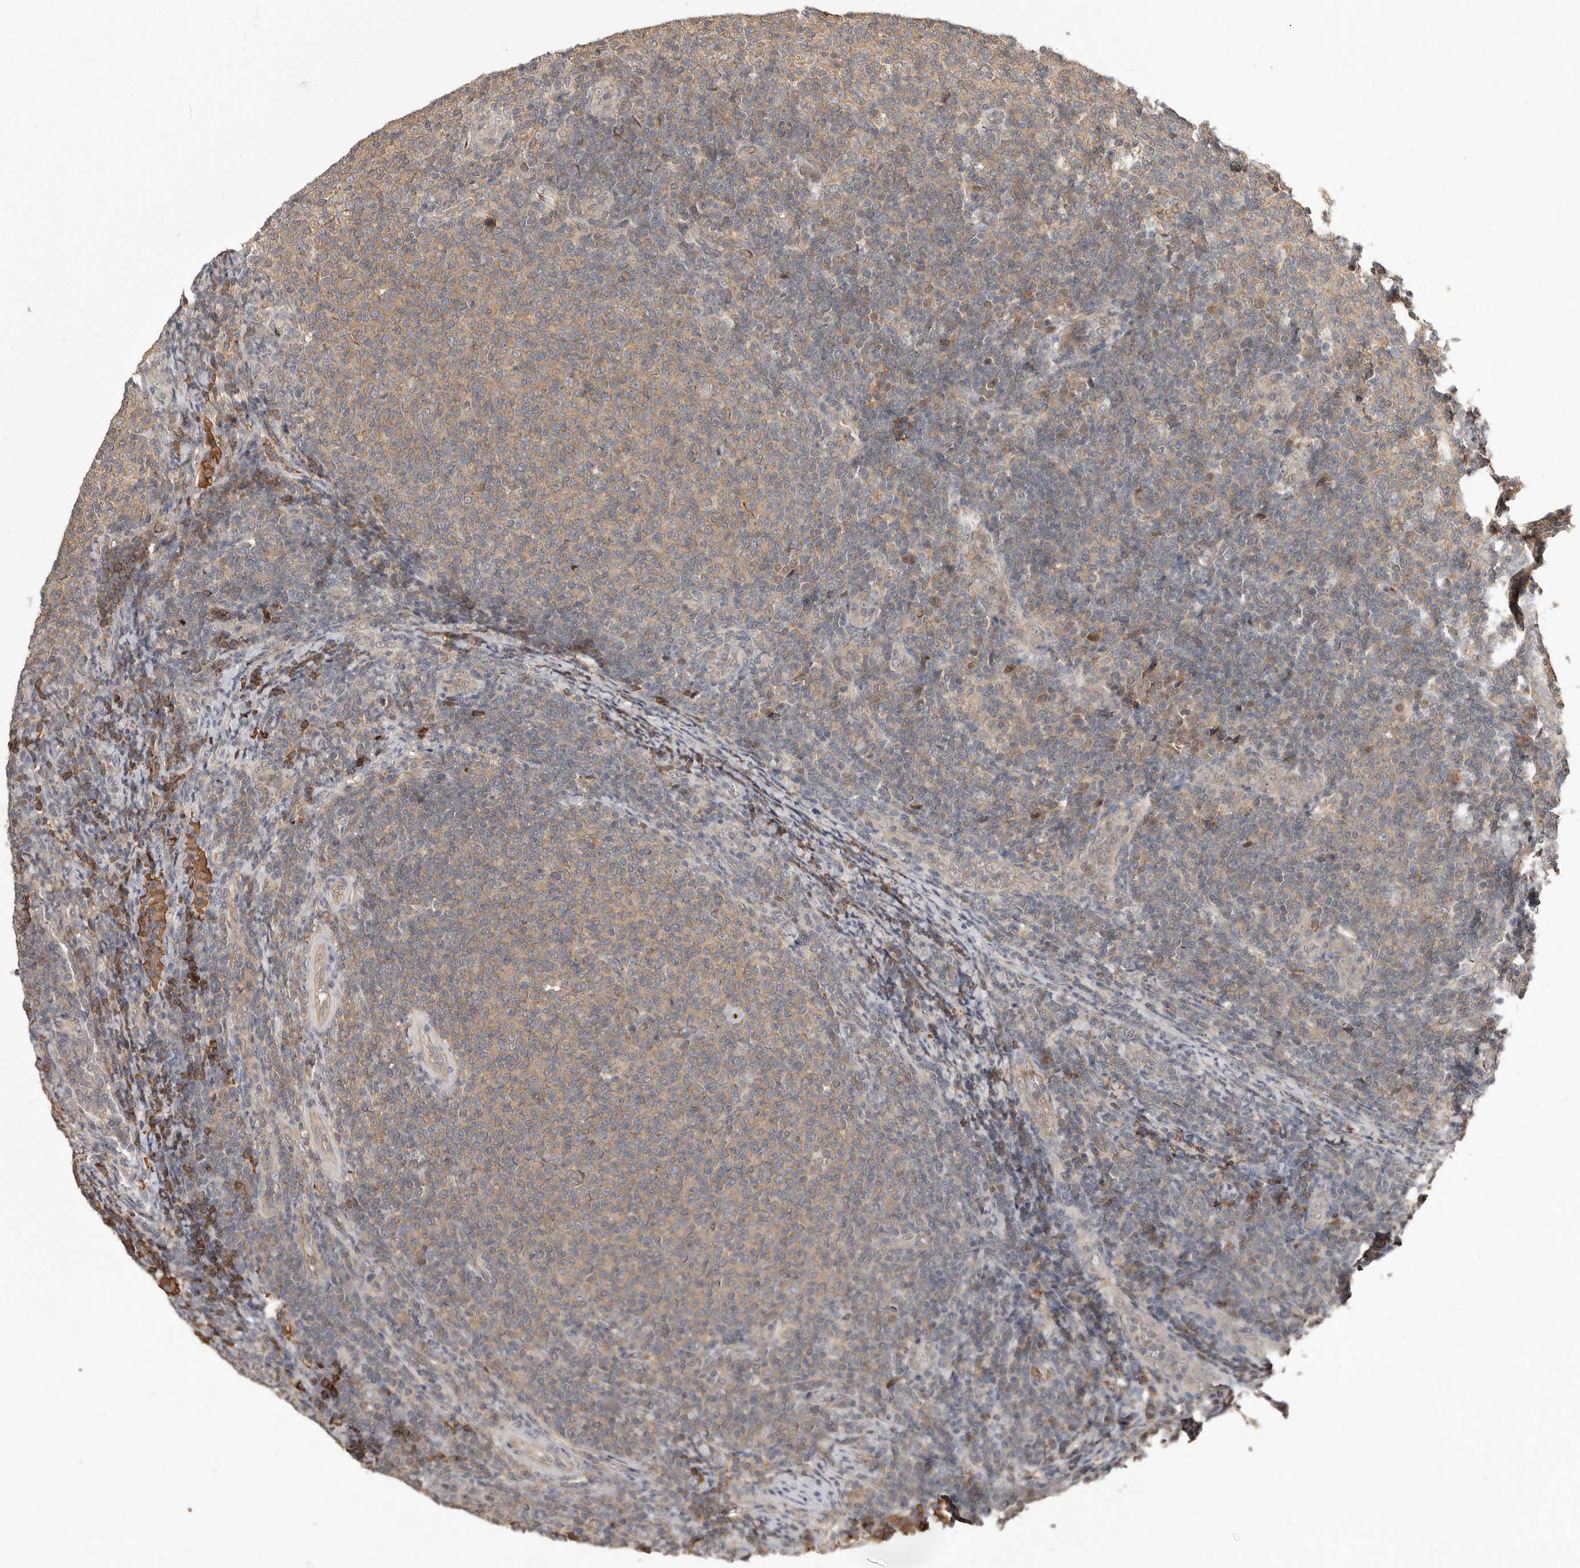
{"staining": {"intensity": "weak", "quantity": "25%-75%", "location": "cytoplasmic/membranous"}, "tissue": "lymphoma", "cell_type": "Tumor cells", "image_type": "cancer", "snomed": [{"axis": "morphology", "description": "Malignant lymphoma, non-Hodgkin's type, Low grade"}, {"axis": "topography", "description": "Lymph node"}], "caption": "IHC of lymphoma reveals low levels of weak cytoplasmic/membranous staining in about 25%-75% of tumor cells. The protein is stained brown, and the nuclei are stained in blue (DAB (3,3'-diaminobenzidine) IHC with brightfield microscopy, high magnification).", "gene": "LRGUK", "patient": {"sex": "male", "age": 66}}